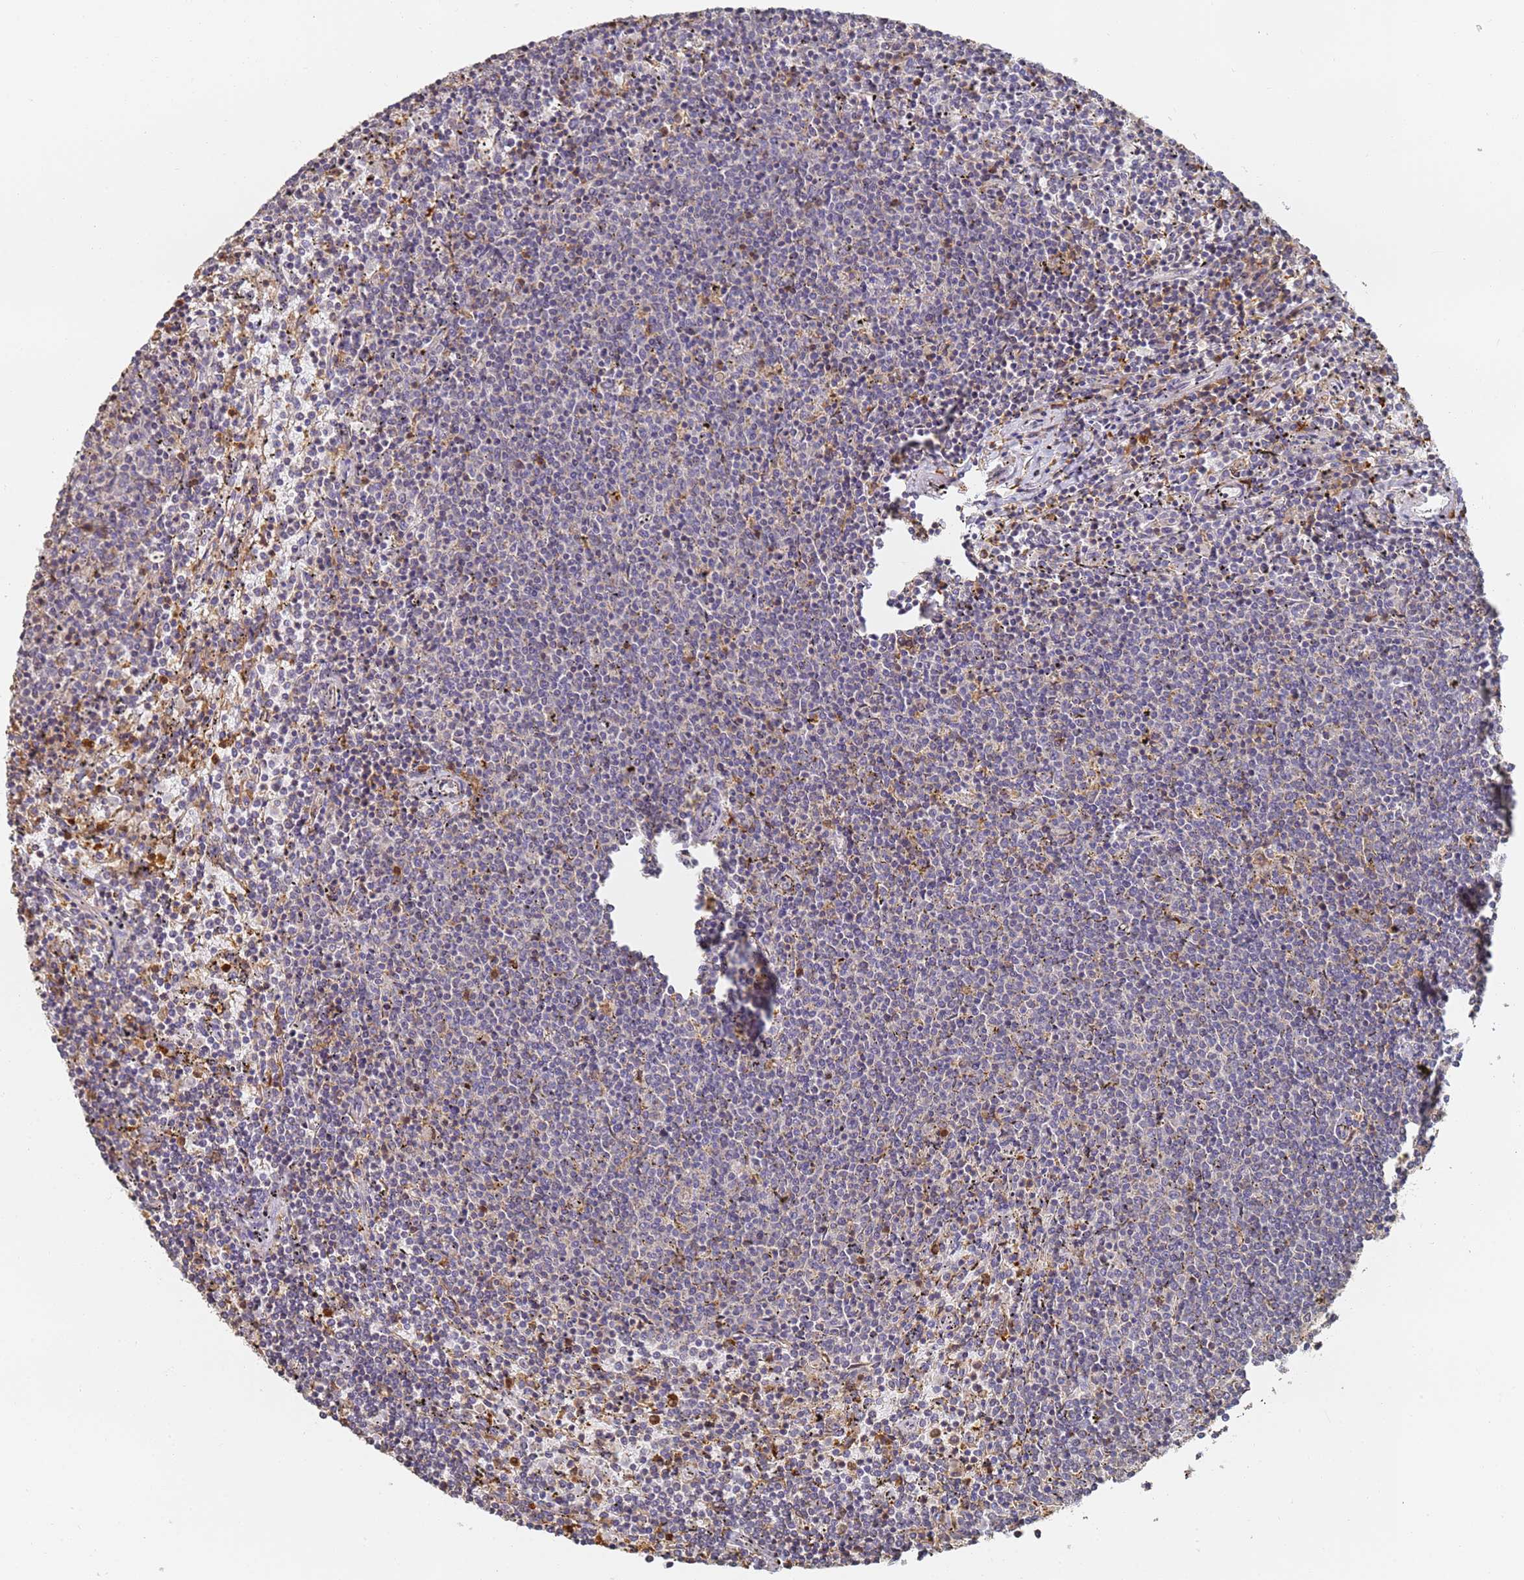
{"staining": {"intensity": "negative", "quantity": "none", "location": "none"}, "tissue": "lymphoma", "cell_type": "Tumor cells", "image_type": "cancer", "snomed": [{"axis": "morphology", "description": "Malignant lymphoma, non-Hodgkin's type, Low grade"}, {"axis": "topography", "description": "Spleen"}], "caption": "Lymphoma stained for a protein using IHC displays no staining tumor cells.", "gene": "BIN2", "patient": {"sex": "female", "age": 50}}